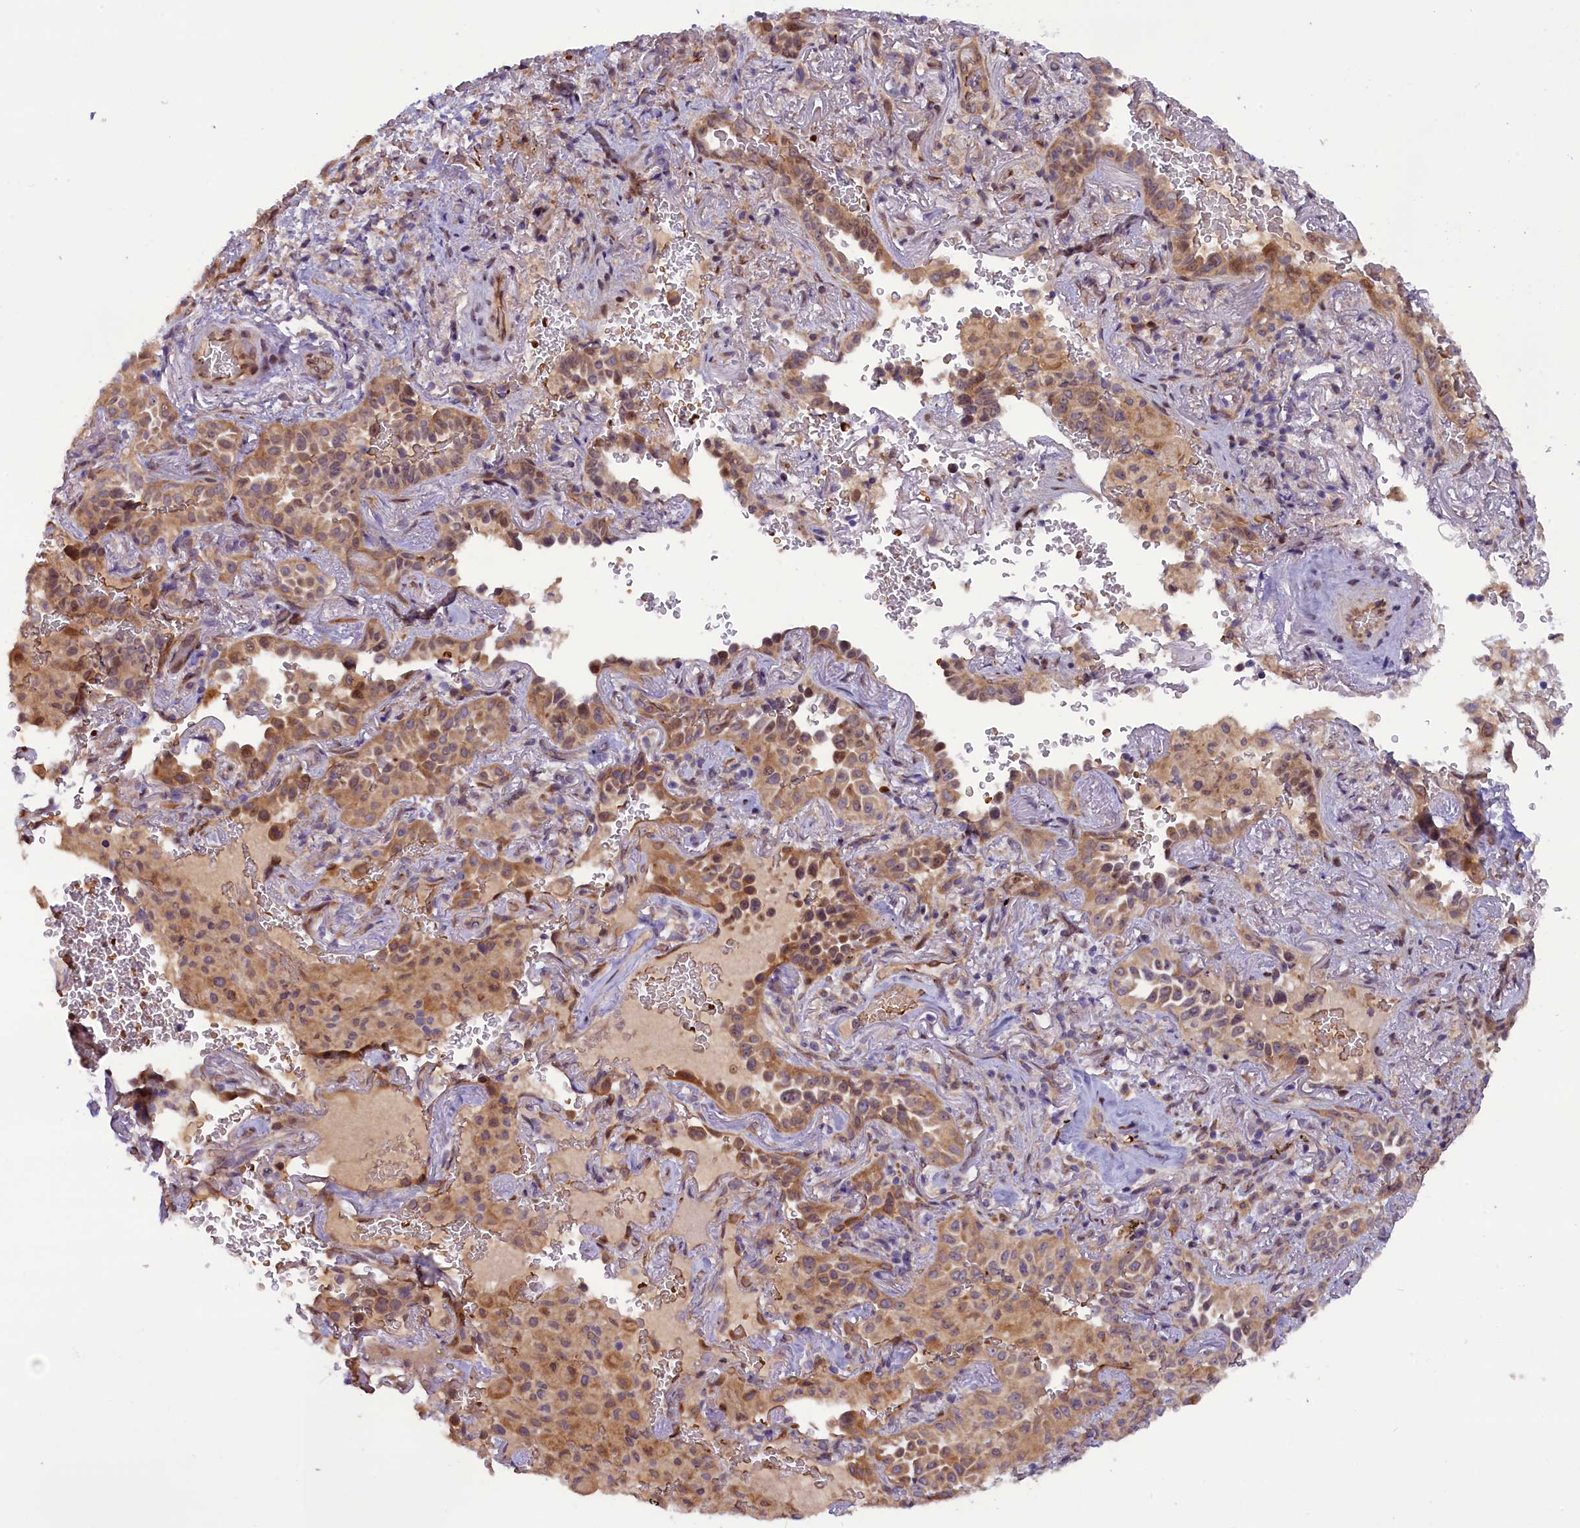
{"staining": {"intensity": "moderate", "quantity": ">75%", "location": "cytoplasmic/membranous"}, "tissue": "lung cancer", "cell_type": "Tumor cells", "image_type": "cancer", "snomed": [{"axis": "morphology", "description": "Adenocarcinoma, NOS"}, {"axis": "topography", "description": "Lung"}], "caption": "A brown stain highlights moderate cytoplasmic/membranous staining of a protein in human adenocarcinoma (lung) tumor cells. Using DAB (brown) and hematoxylin (blue) stains, captured at high magnification using brightfield microscopy.", "gene": "CCDC9B", "patient": {"sex": "female", "age": 69}}